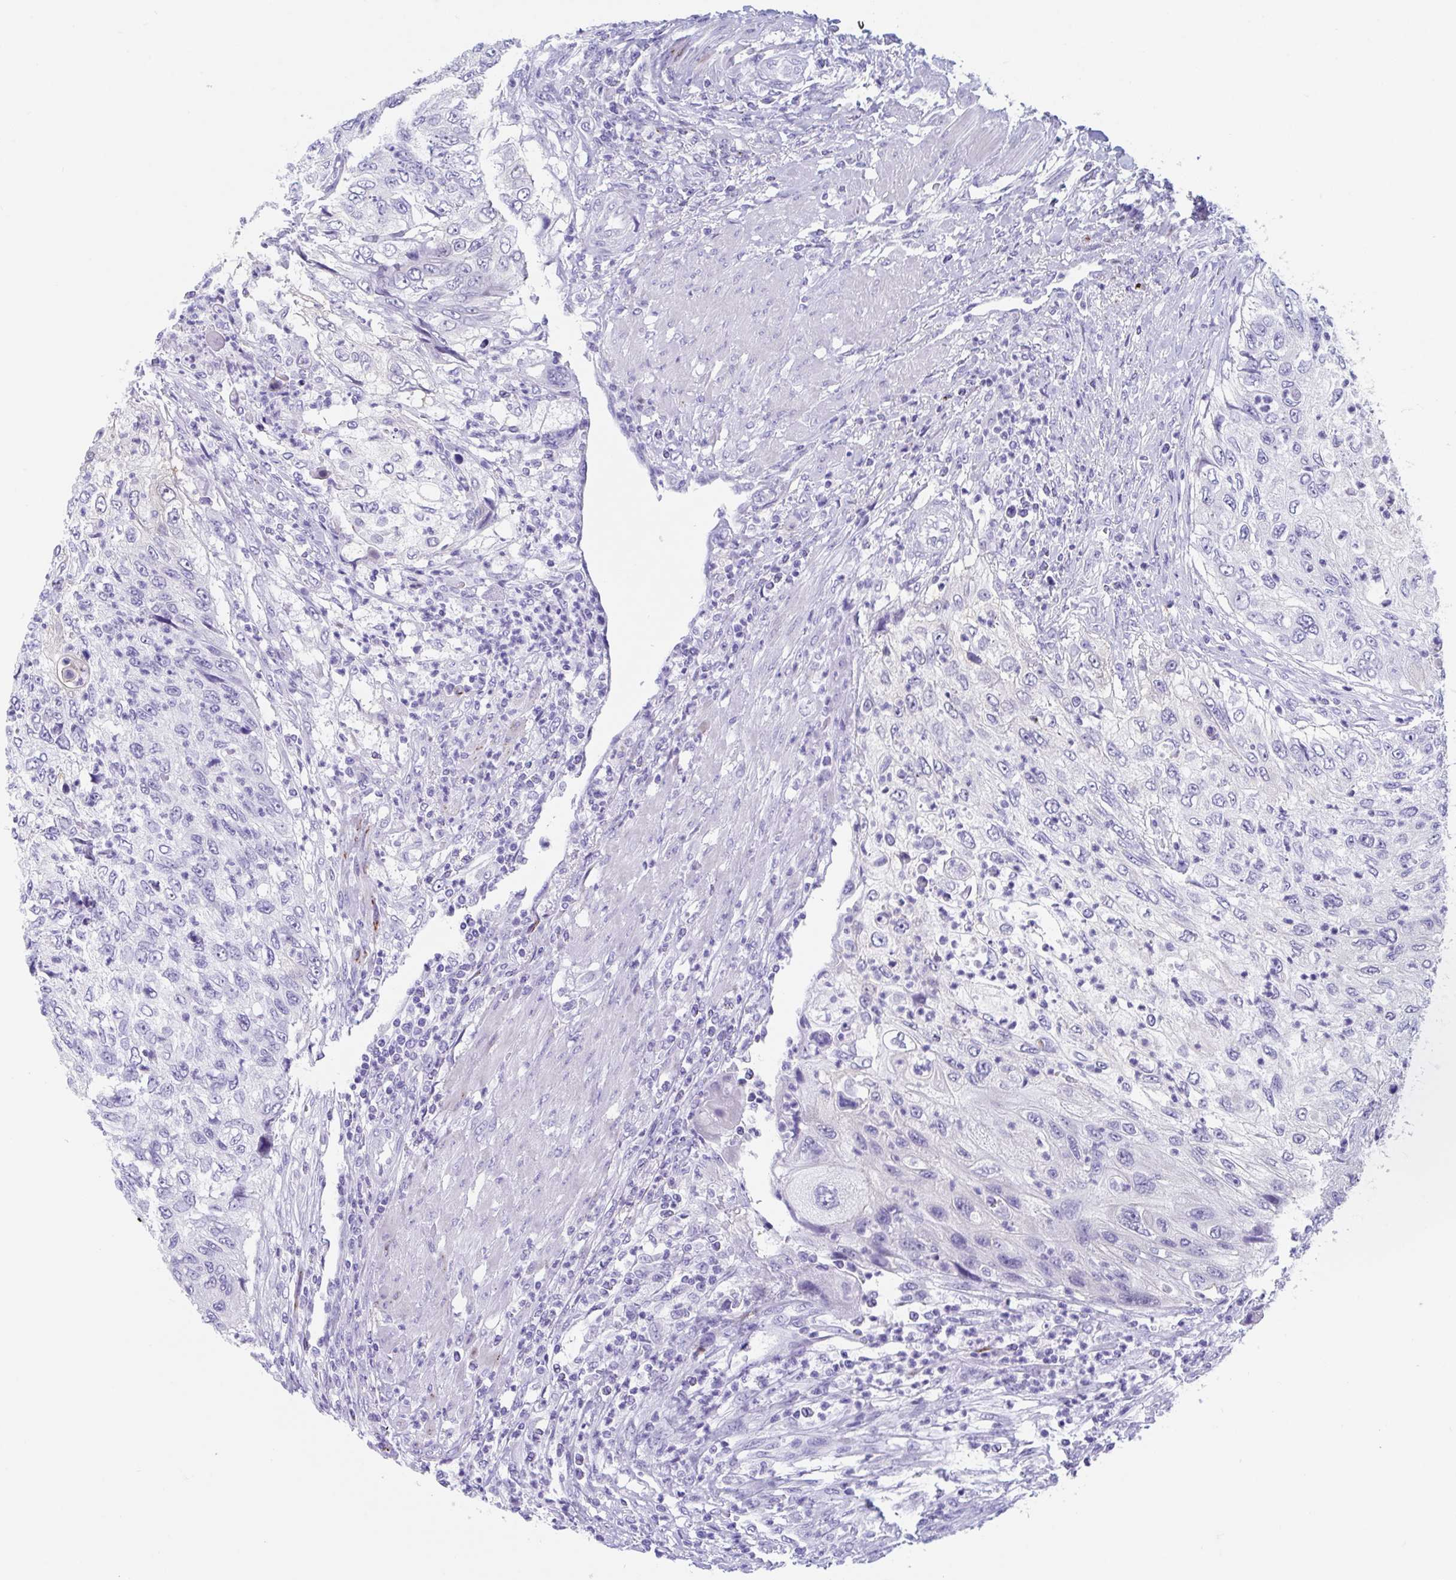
{"staining": {"intensity": "negative", "quantity": "none", "location": "none"}, "tissue": "urothelial cancer", "cell_type": "Tumor cells", "image_type": "cancer", "snomed": [{"axis": "morphology", "description": "Urothelial carcinoma, High grade"}, {"axis": "topography", "description": "Urinary bladder"}], "caption": "High power microscopy micrograph of an immunohistochemistry (IHC) histopathology image of urothelial carcinoma (high-grade), revealing no significant positivity in tumor cells. The staining is performed using DAB (3,3'-diaminobenzidine) brown chromogen with nuclei counter-stained in using hematoxylin.", "gene": "TTC30B", "patient": {"sex": "female", "age": 60}}